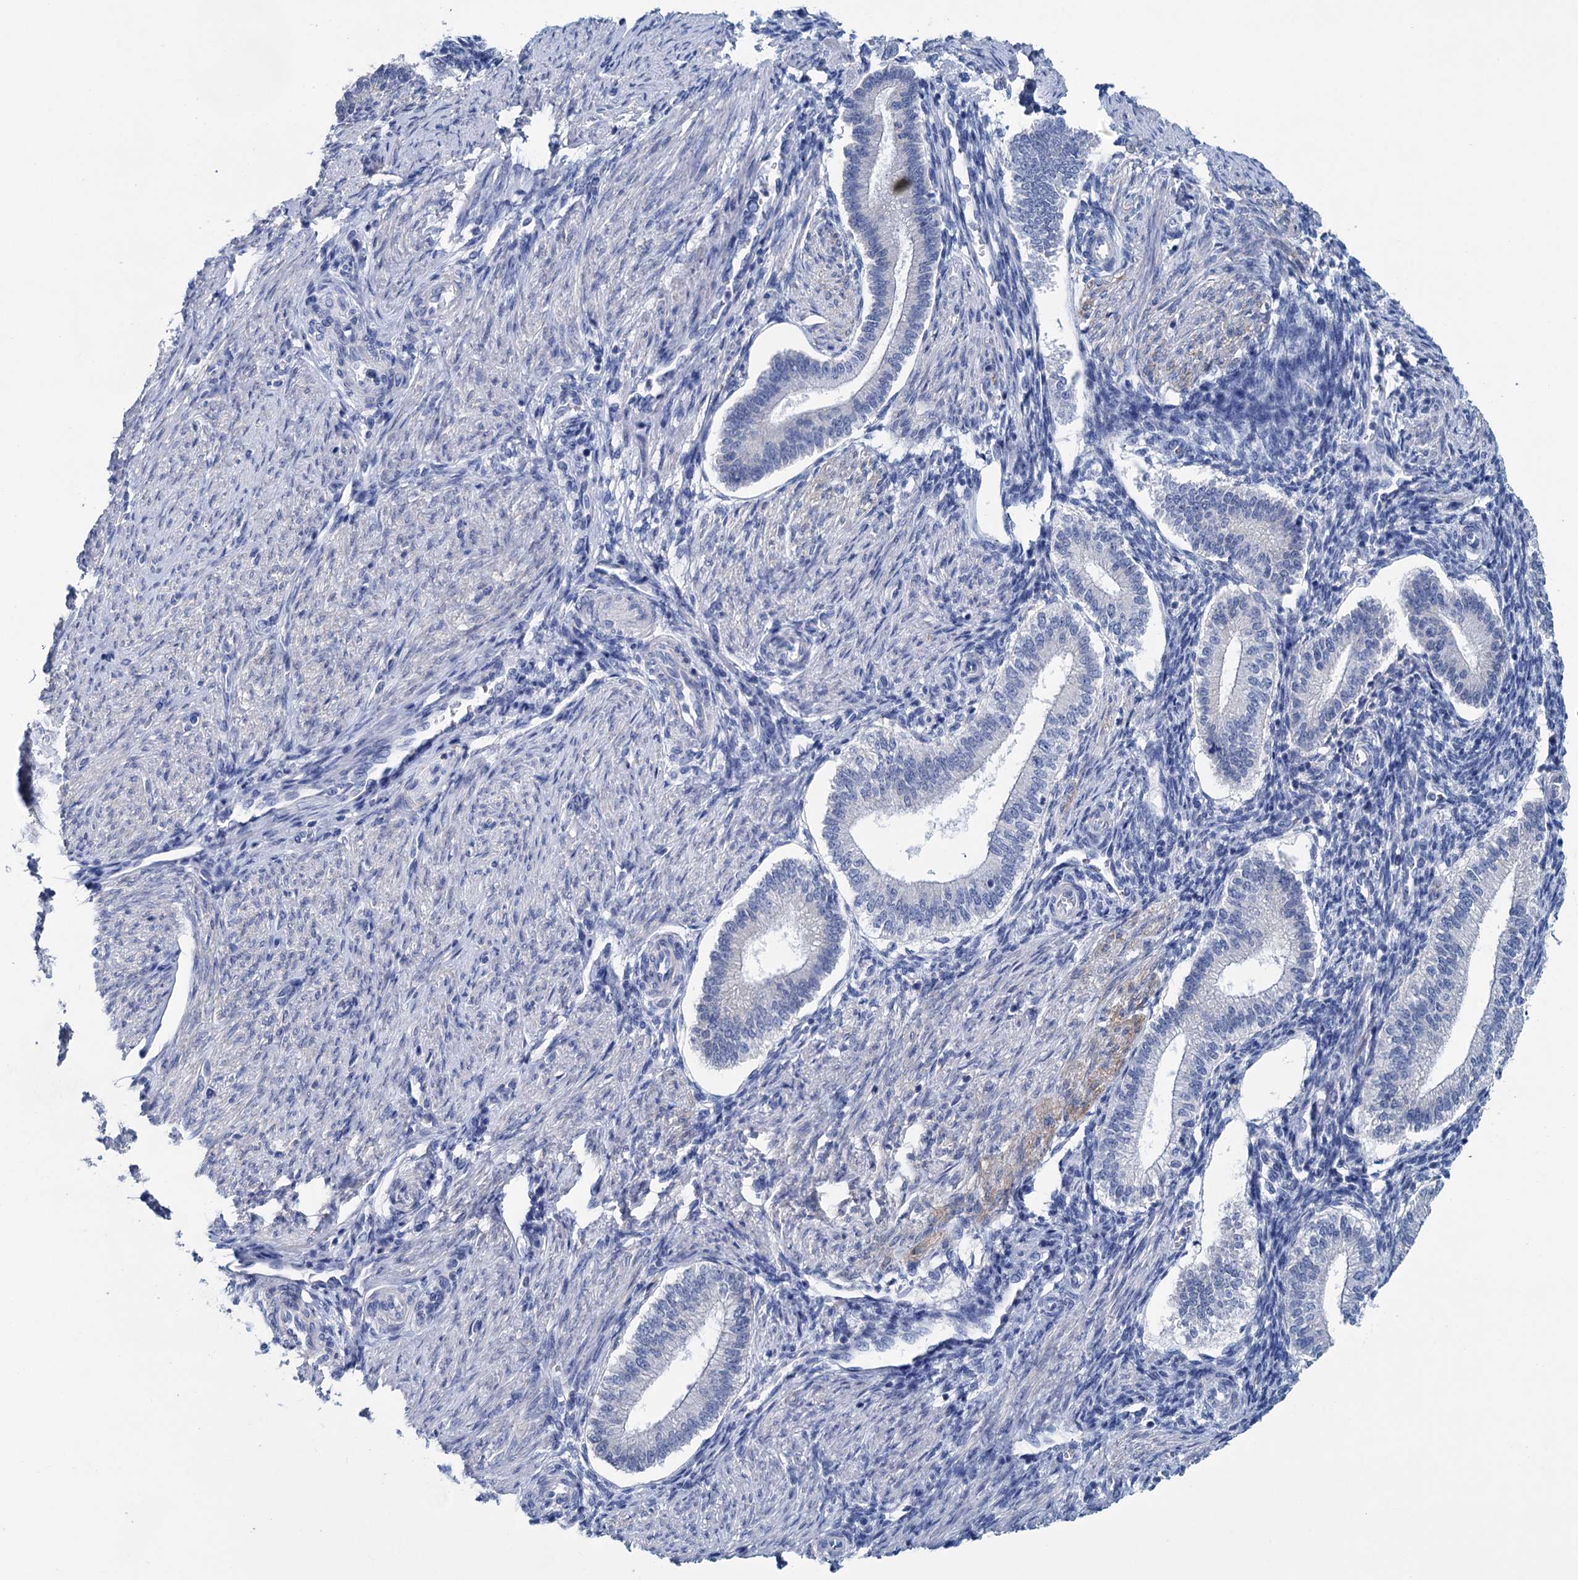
{"staining": {"intensity": "negative", "quantity": "none", "location": "none"}, "tissue": "endometrium", "cell_type": "Cells in endometrial stroma", "image_type": "normal", "snomed": [{"axis": "morphology", "description": "Normal tissue, NOS"}, {"axis": "topography", "description": "Endometrium"}], "caption": "This is a histopathology image of IHC staining of normal endometrium, which shows no staining in cells in endometrial stroma.", "gene": "MYOZ3", "patient": {"sex": "female", "age": 24}}